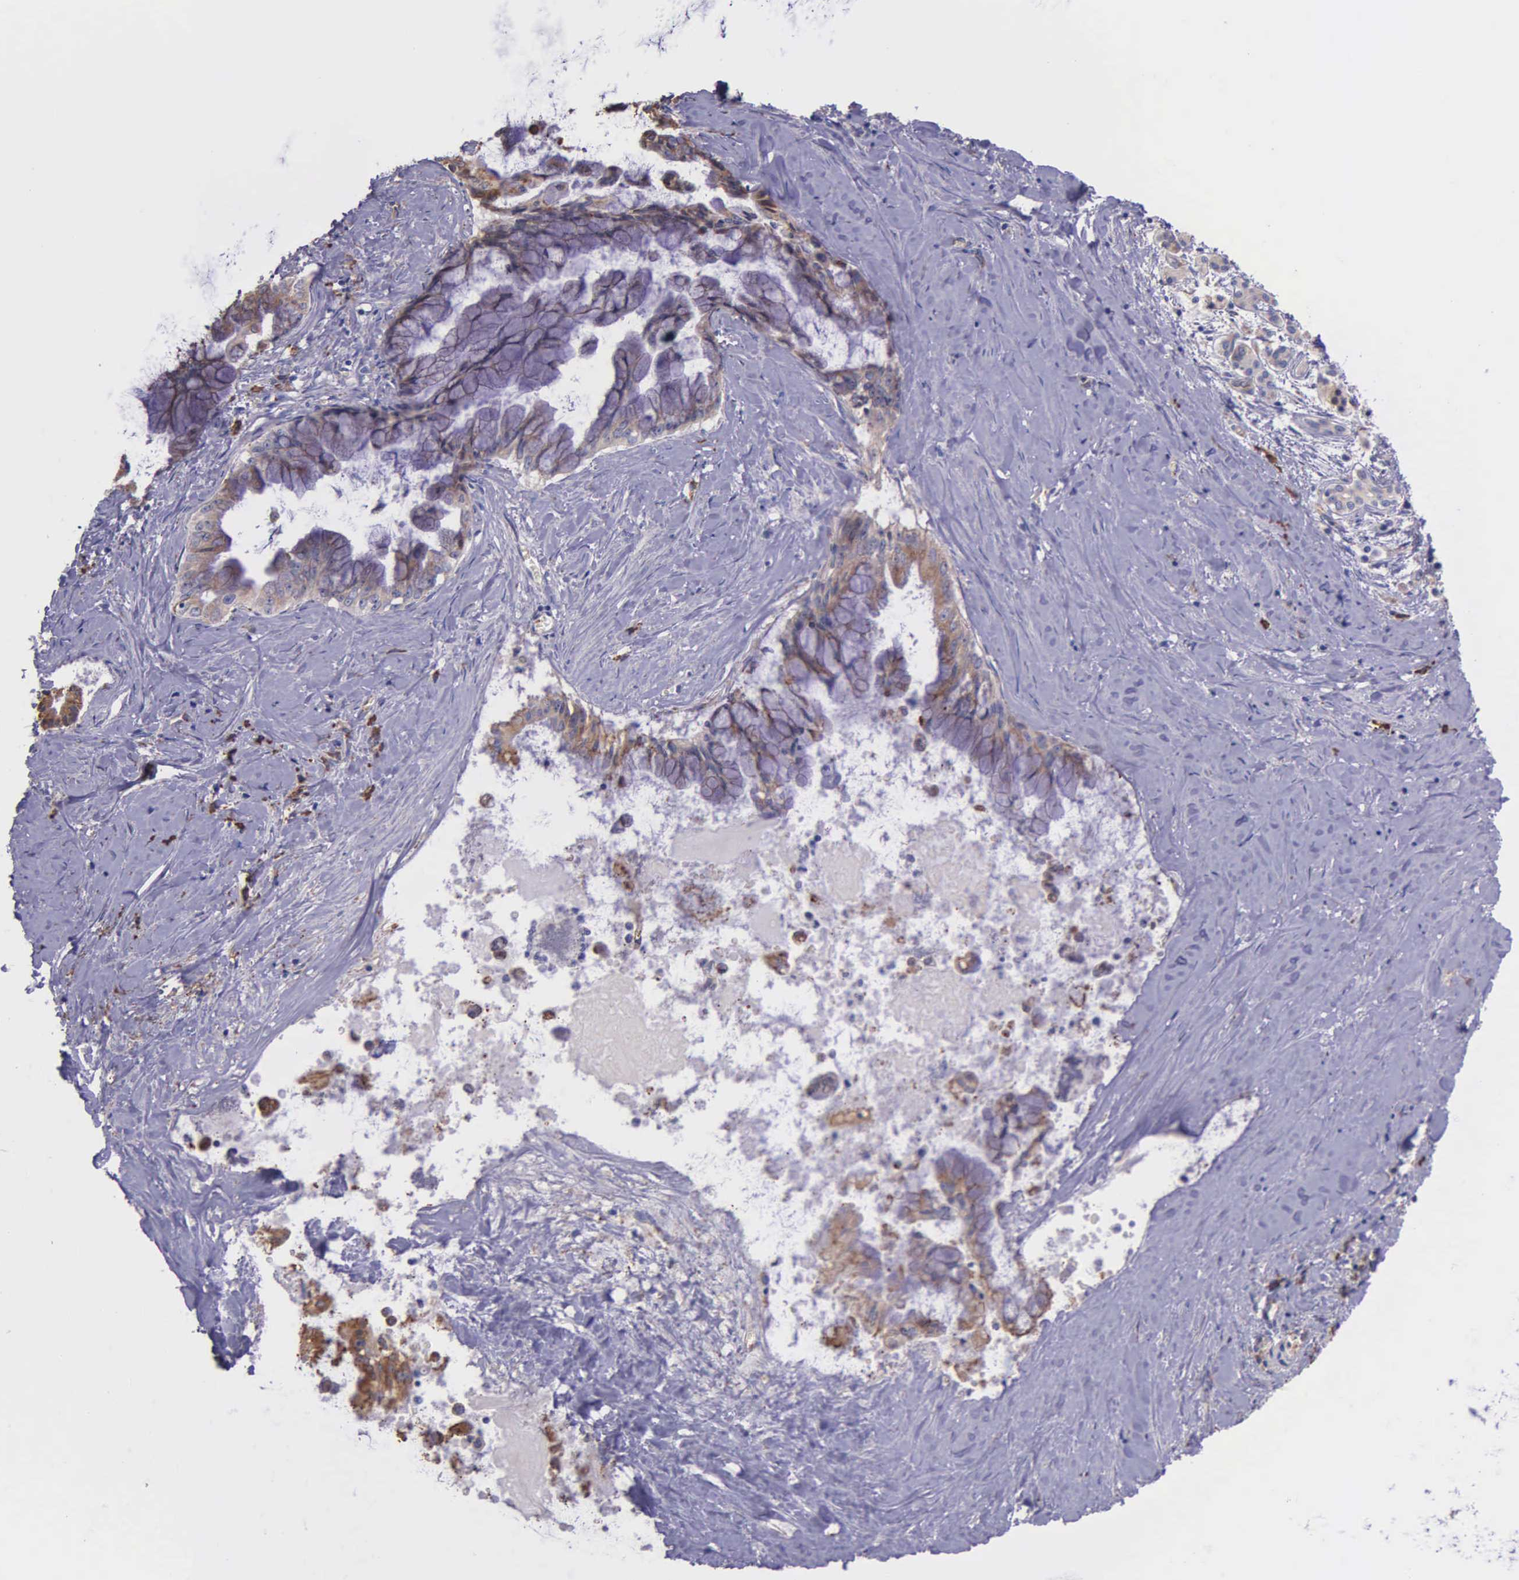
{"staining": {"intensity": "weak", "quantity": ">75%", "location": "cytoplasmic/membranous"}, "tissue": "pancreatic cancer", "cell_type": "Tumor cells", "image_type": "cancer", "snomed": [{"axis": "morphology", "description": "Adenocarcinoma, NOS"}, {"axis": "topography", "description": "Pancreas"}], "caption": "A low amount of weak cytoplasmic/membranous staining is appreciated in about >75% of tumor cells in adenocarcinoma (pancreatic) tissue. (DAB IHC with brightfield microscopy, high magnification).", "gene": "ZC3H12B", "patient": {"sex": "male", "age": 59}}